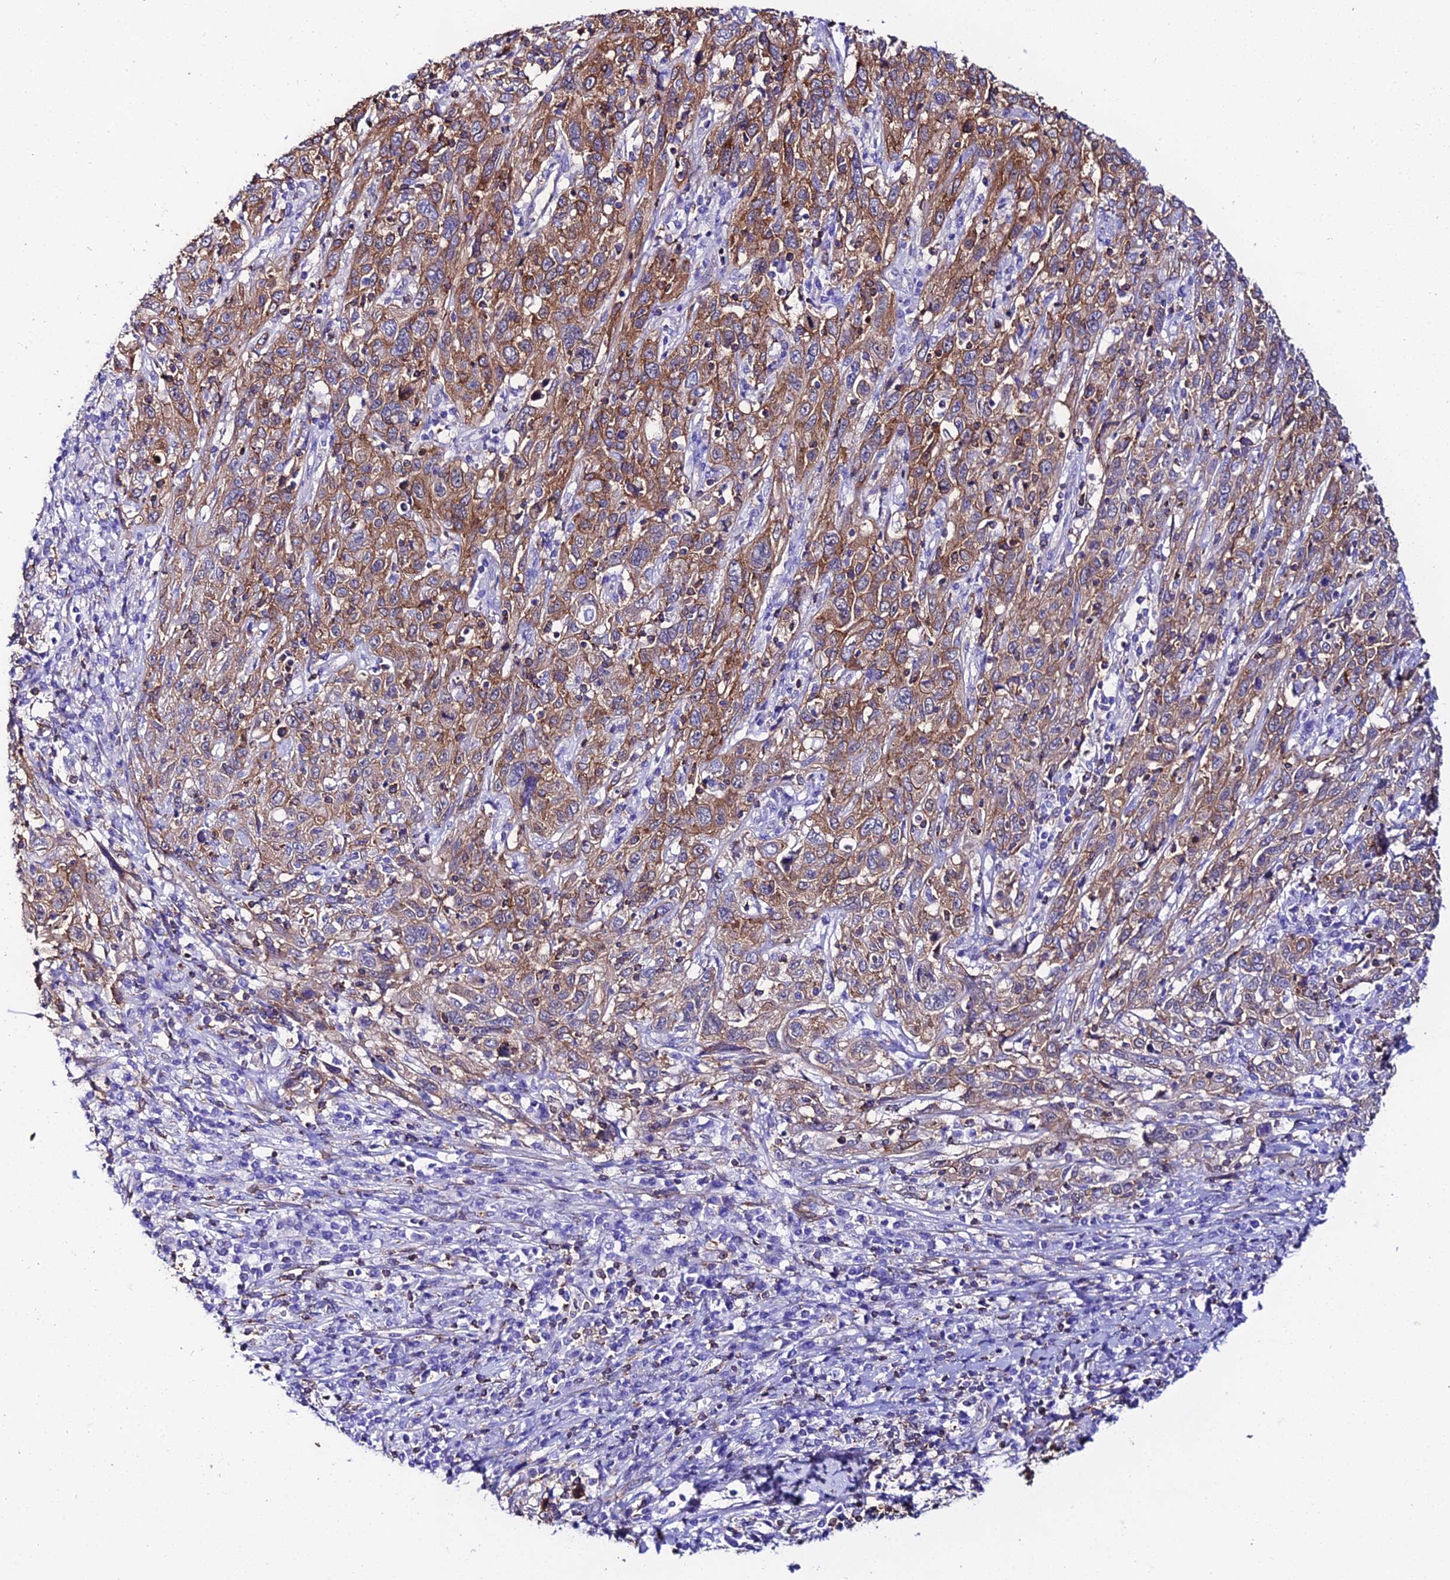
{"staining": {"intensity": "moderate", "quantity": ">75%", "location": "cytoplasmic/membranous"}, "tissue": "cervical cancer", "cell_type": "Tumor cells", "image_type": "cancer", "snomed": [{"axis": "morphology", "description": "Squamous cell carcinoma, NOS"}, {"axis": "topography", "description": "Cervix"}], "caption": "Approximately >75% of tumor cells in human cervical cancer show moderate cytoplasmic/membranous protein positivity as visualized by brown immunohistochemical staining.", "gene": "S100A16", "patient": {"sex": "female", "age": 46}}